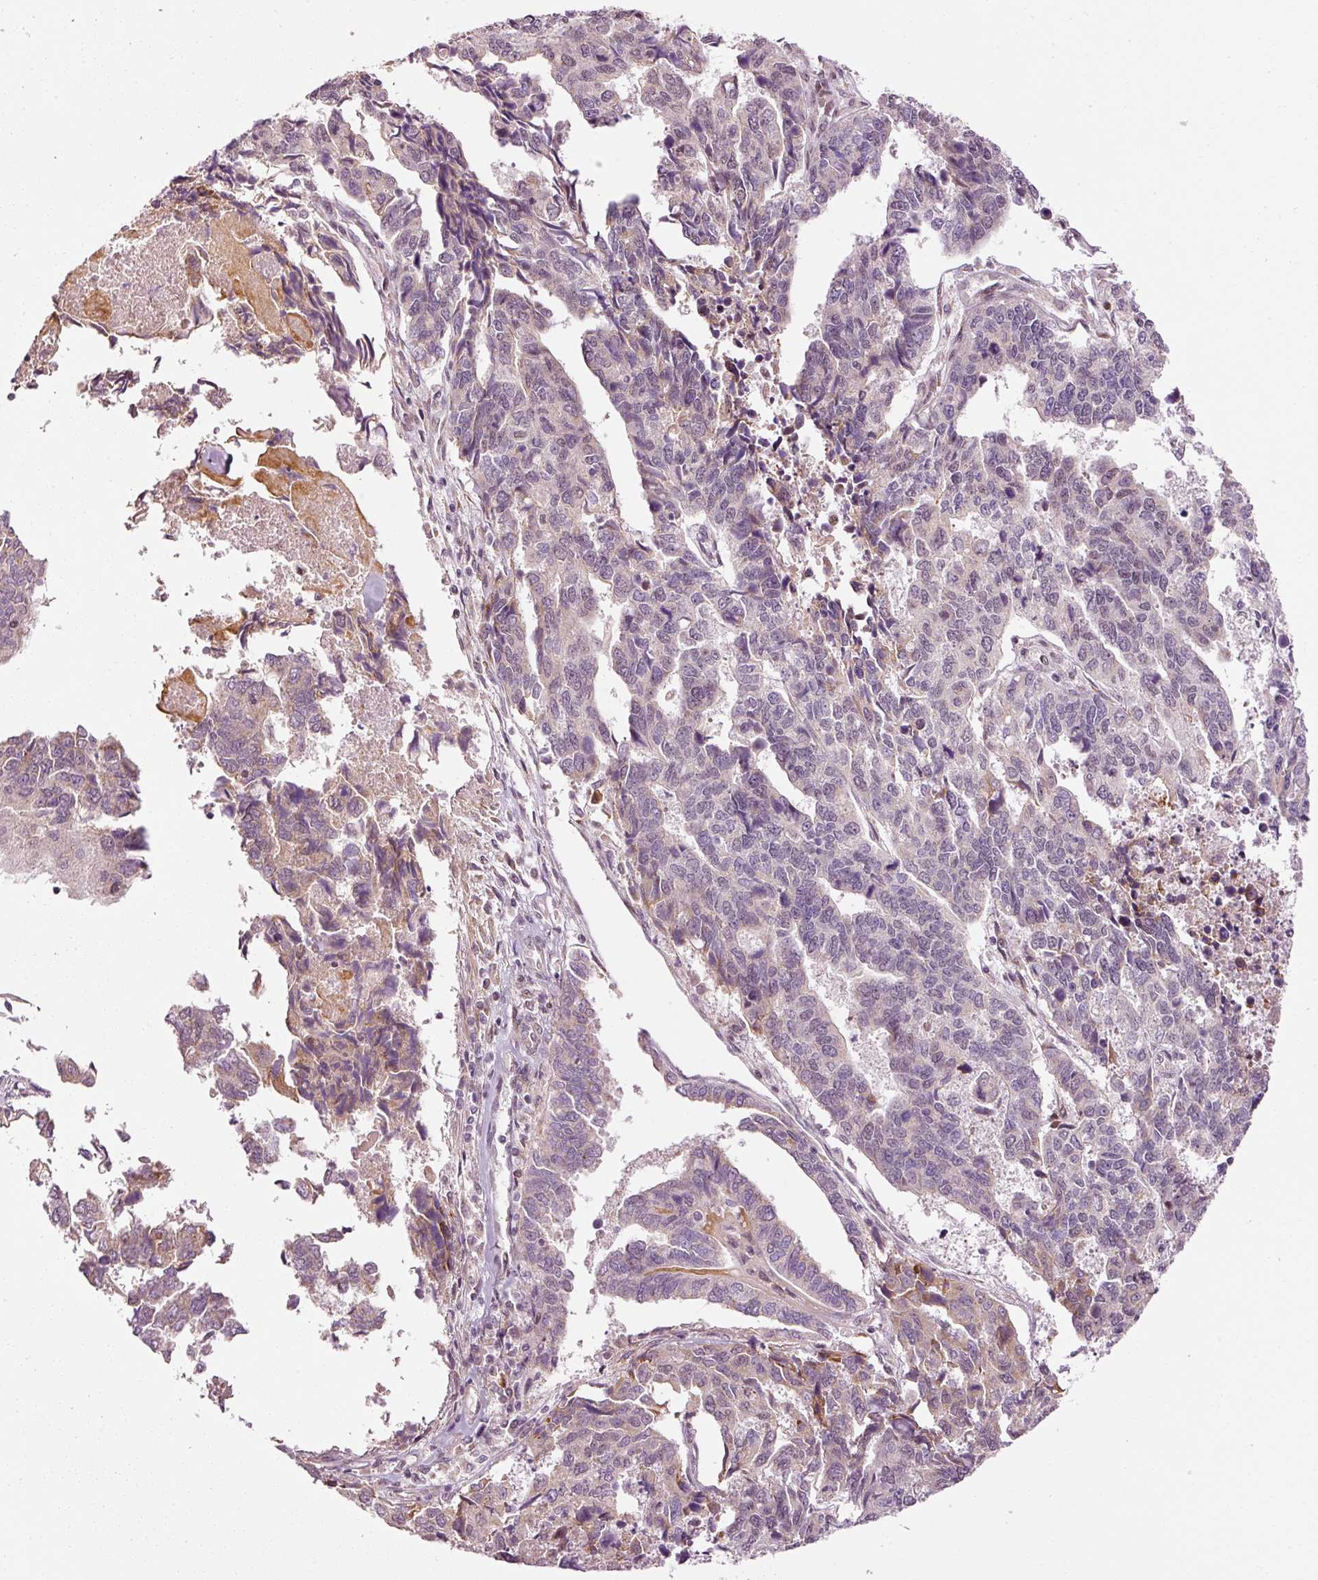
{"staining": {"intensity": "weak", "quantity": "<25%", "location": "nuclear"}, "tissue": "endometrial cancer", "cell_type": "Tumor cells", "image_type": "cancer", "snomed": [{"axis": "morphology", "description": "Adenocarcinoma, NOS"}, {"axis": "topography", "description": "Endometrium"}], "caption": "Tumor cells show no significant protein expression in endometrial adenocarcinoma.", "gene": "ANKRD20A1", "patient": {"sex": "female", "age": 73}}